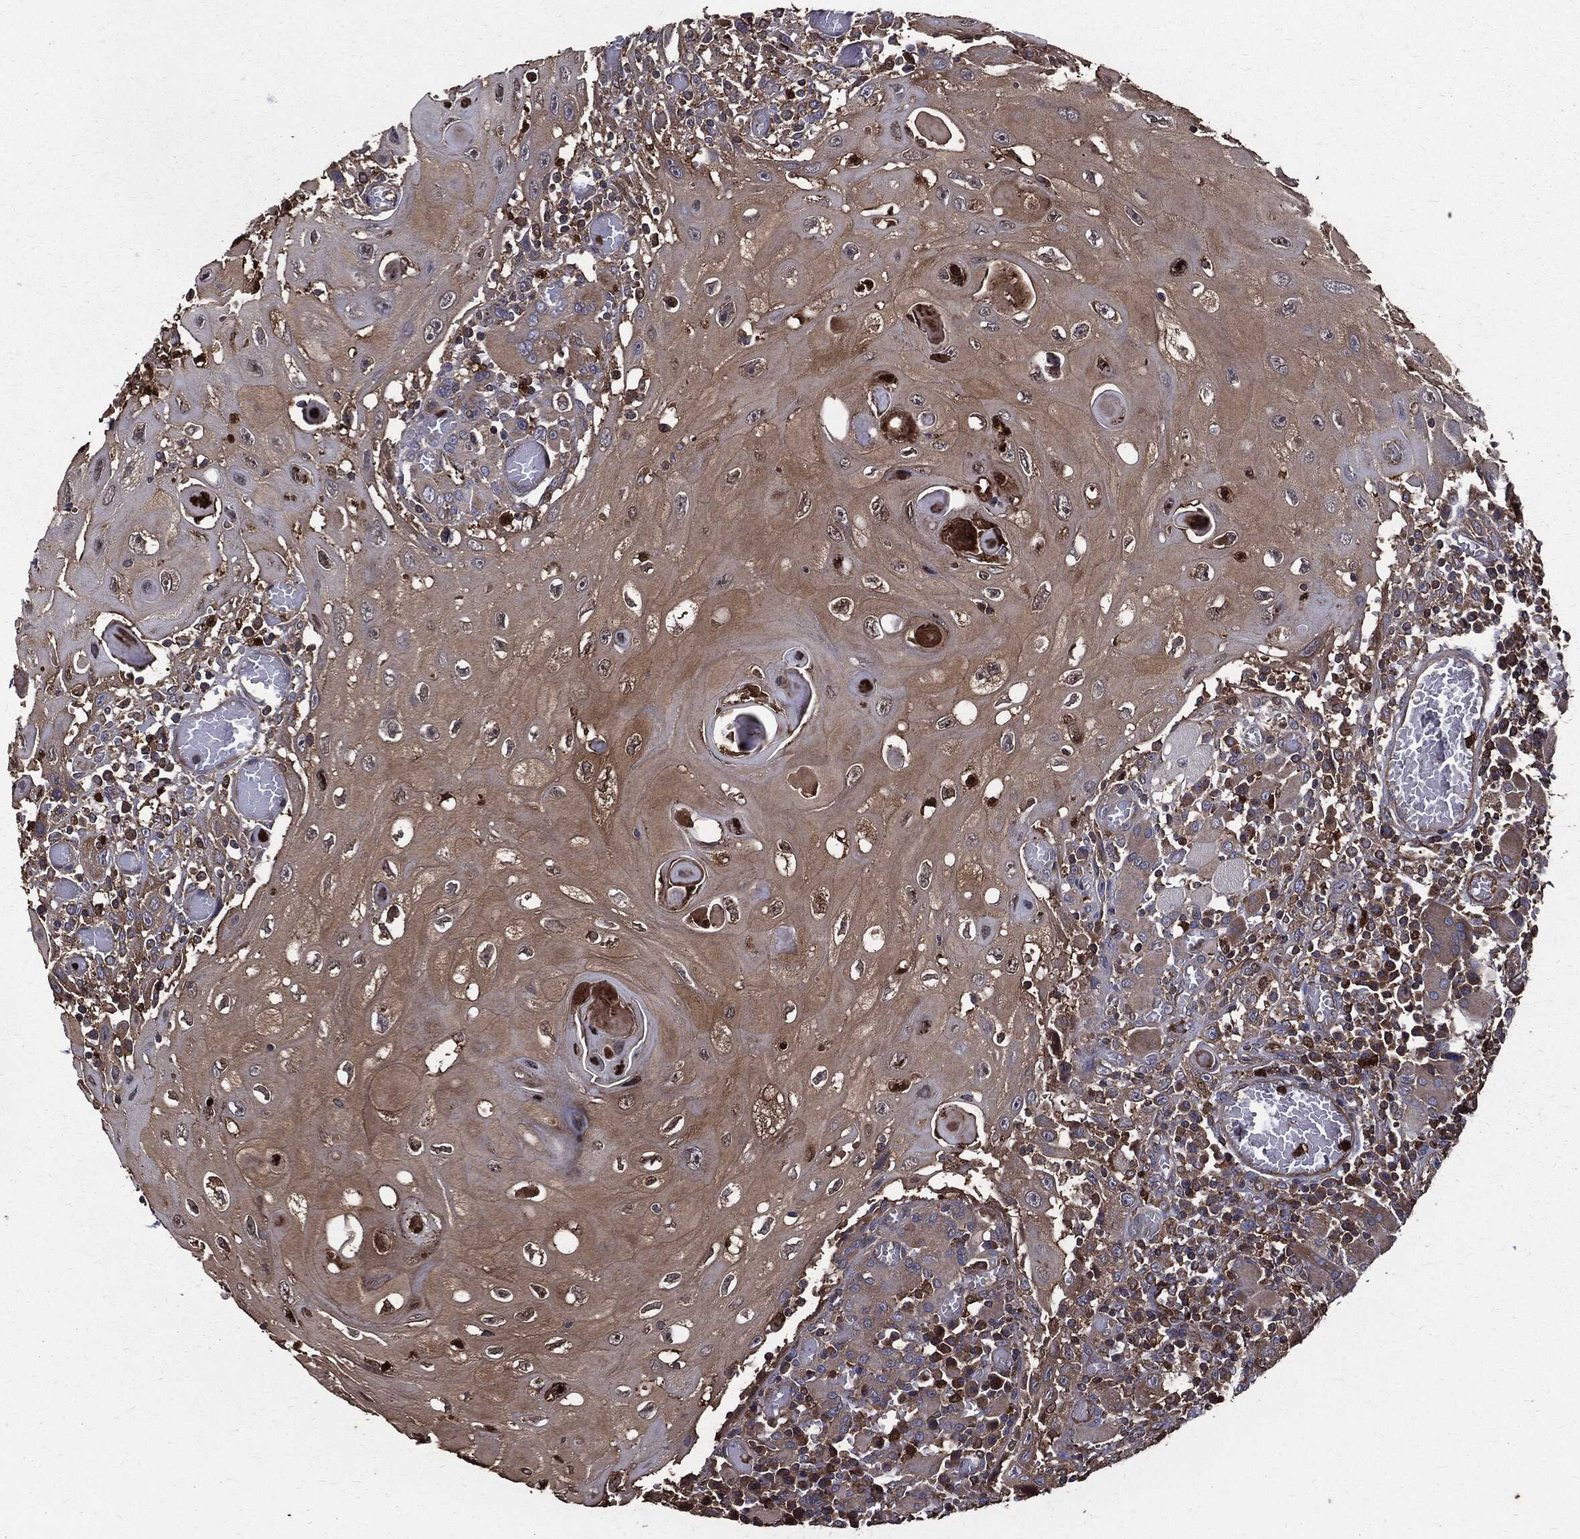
{"staining": {"intensity": "moderate", "quantity": "25%-75%", "location": "cytoplasmic/membranous"}, "tissue": "head and neck cancer", "cell_type": "Tumor cells", "image_type": "cancer", "snomed": [{"axis": "morphology", "description": "Normal tissue, NOS"}, {"axis": "morphology", "description": "Squamous cell carcinoma, NOS"}, {"axis": "topography", "description": "Oral tissue"}, {"axis": "topography", "description": "Head-Neck"}], "caption": "Protein staining of squamous cell carcinoma (head and neck) tissue displays moderate cytoplasmic/membranous positivity in about 25%-75% of tumor cells.", "gene": "PDCD6IP", "patient": {"sex": "male", "age": 71}}